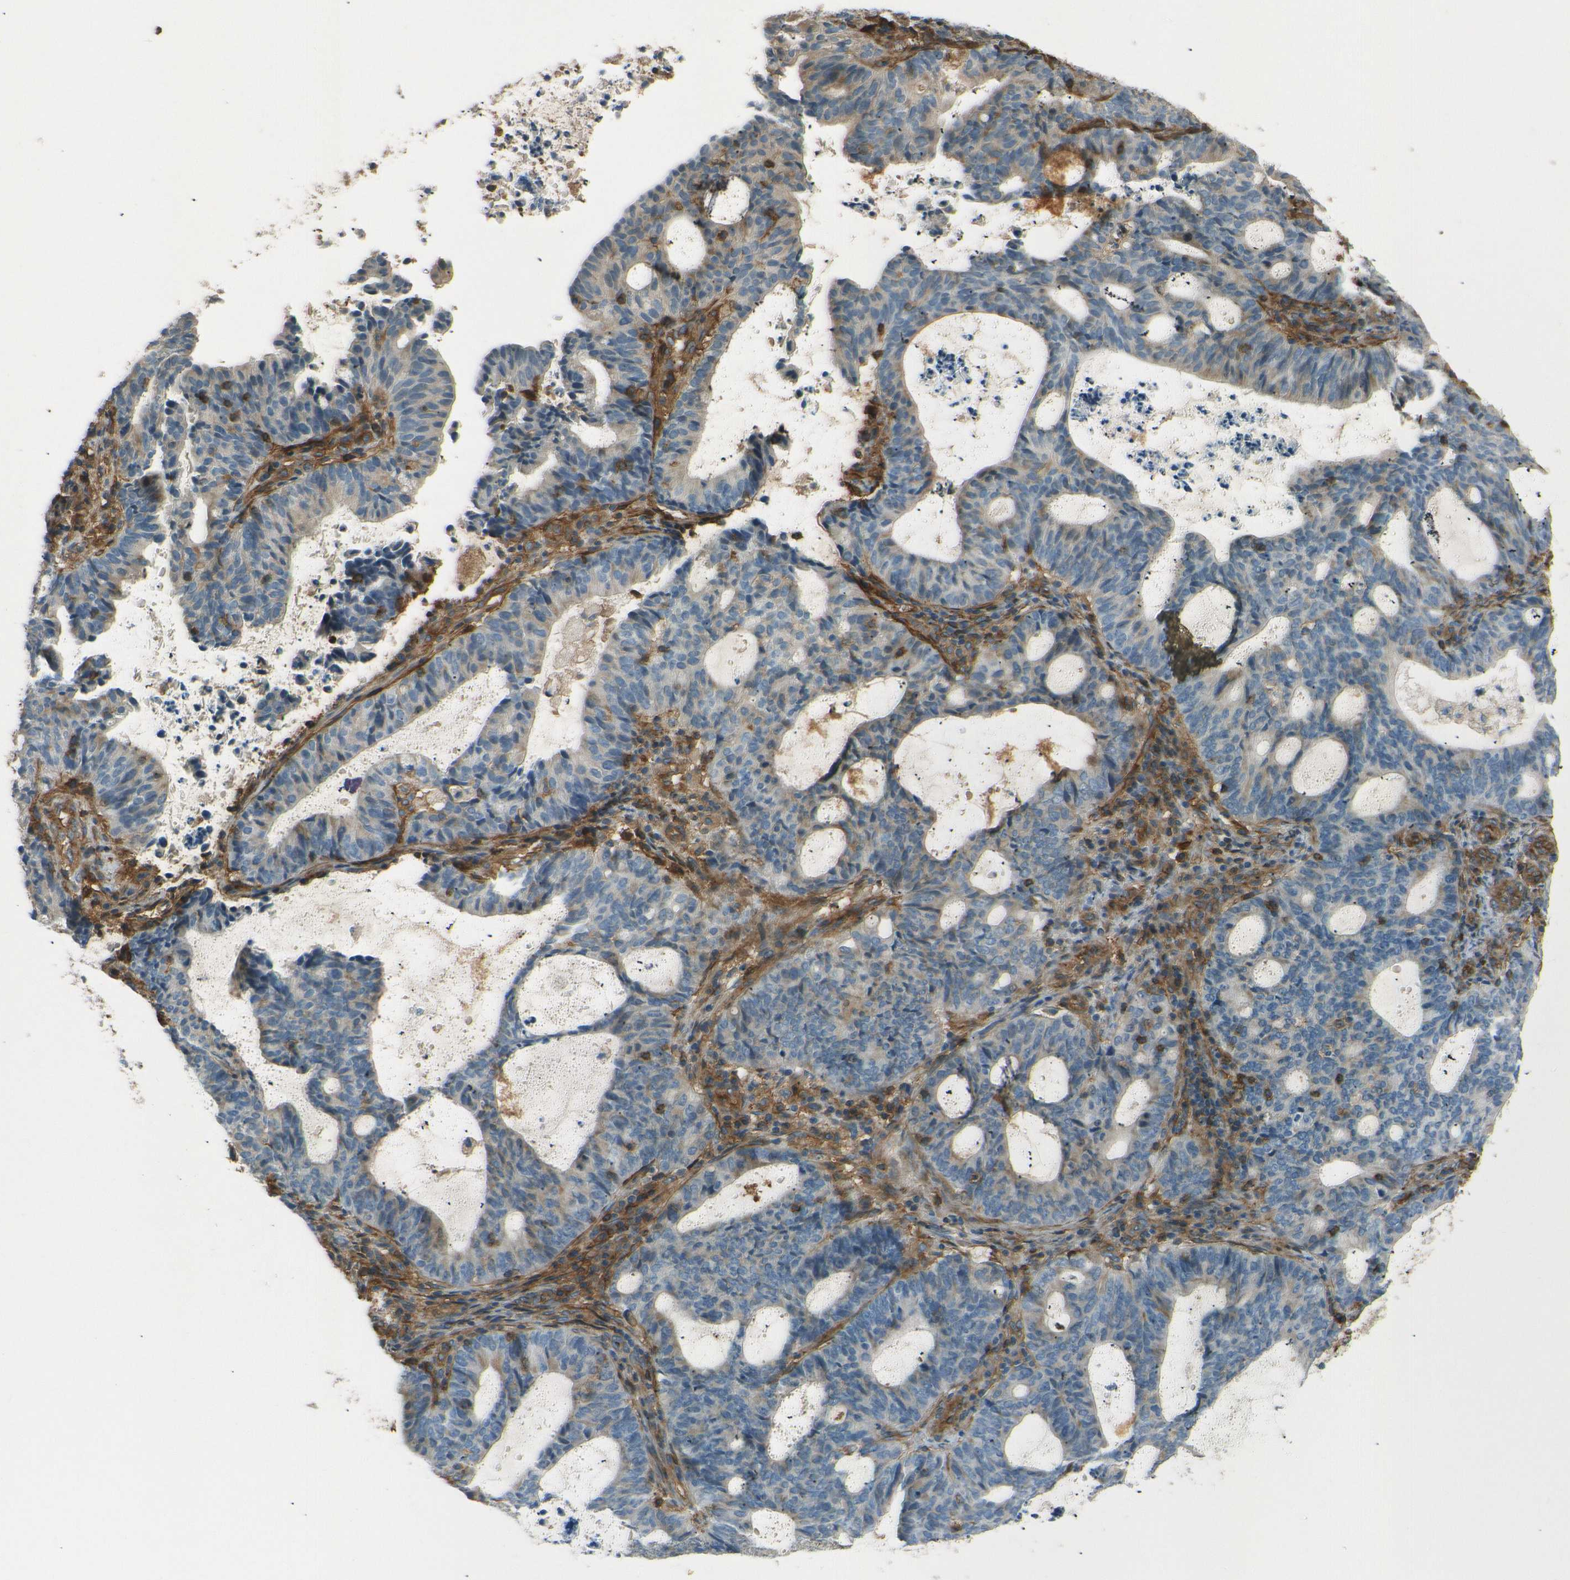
{"staining": {"intensity": "moderate", "quantity": "<25%", "location": "cytoplasmic/membranous"}, "tissue": "endometrial cancer", "cell_type": "Tumor cells", "image_type": "cancer", "snomed": [{"axis": "morphology", "description": "Adenocarcinoma, NOS"}, {"axis": "topography", "description": "Uterus"}], "caption": "Endometrial cancer (adenocarcinoma) stained with a protein marker demonstrates moderate staining in tumor cells.", "gene": "ENTPD1", "patient": {"sex": "female", "age": 83}}